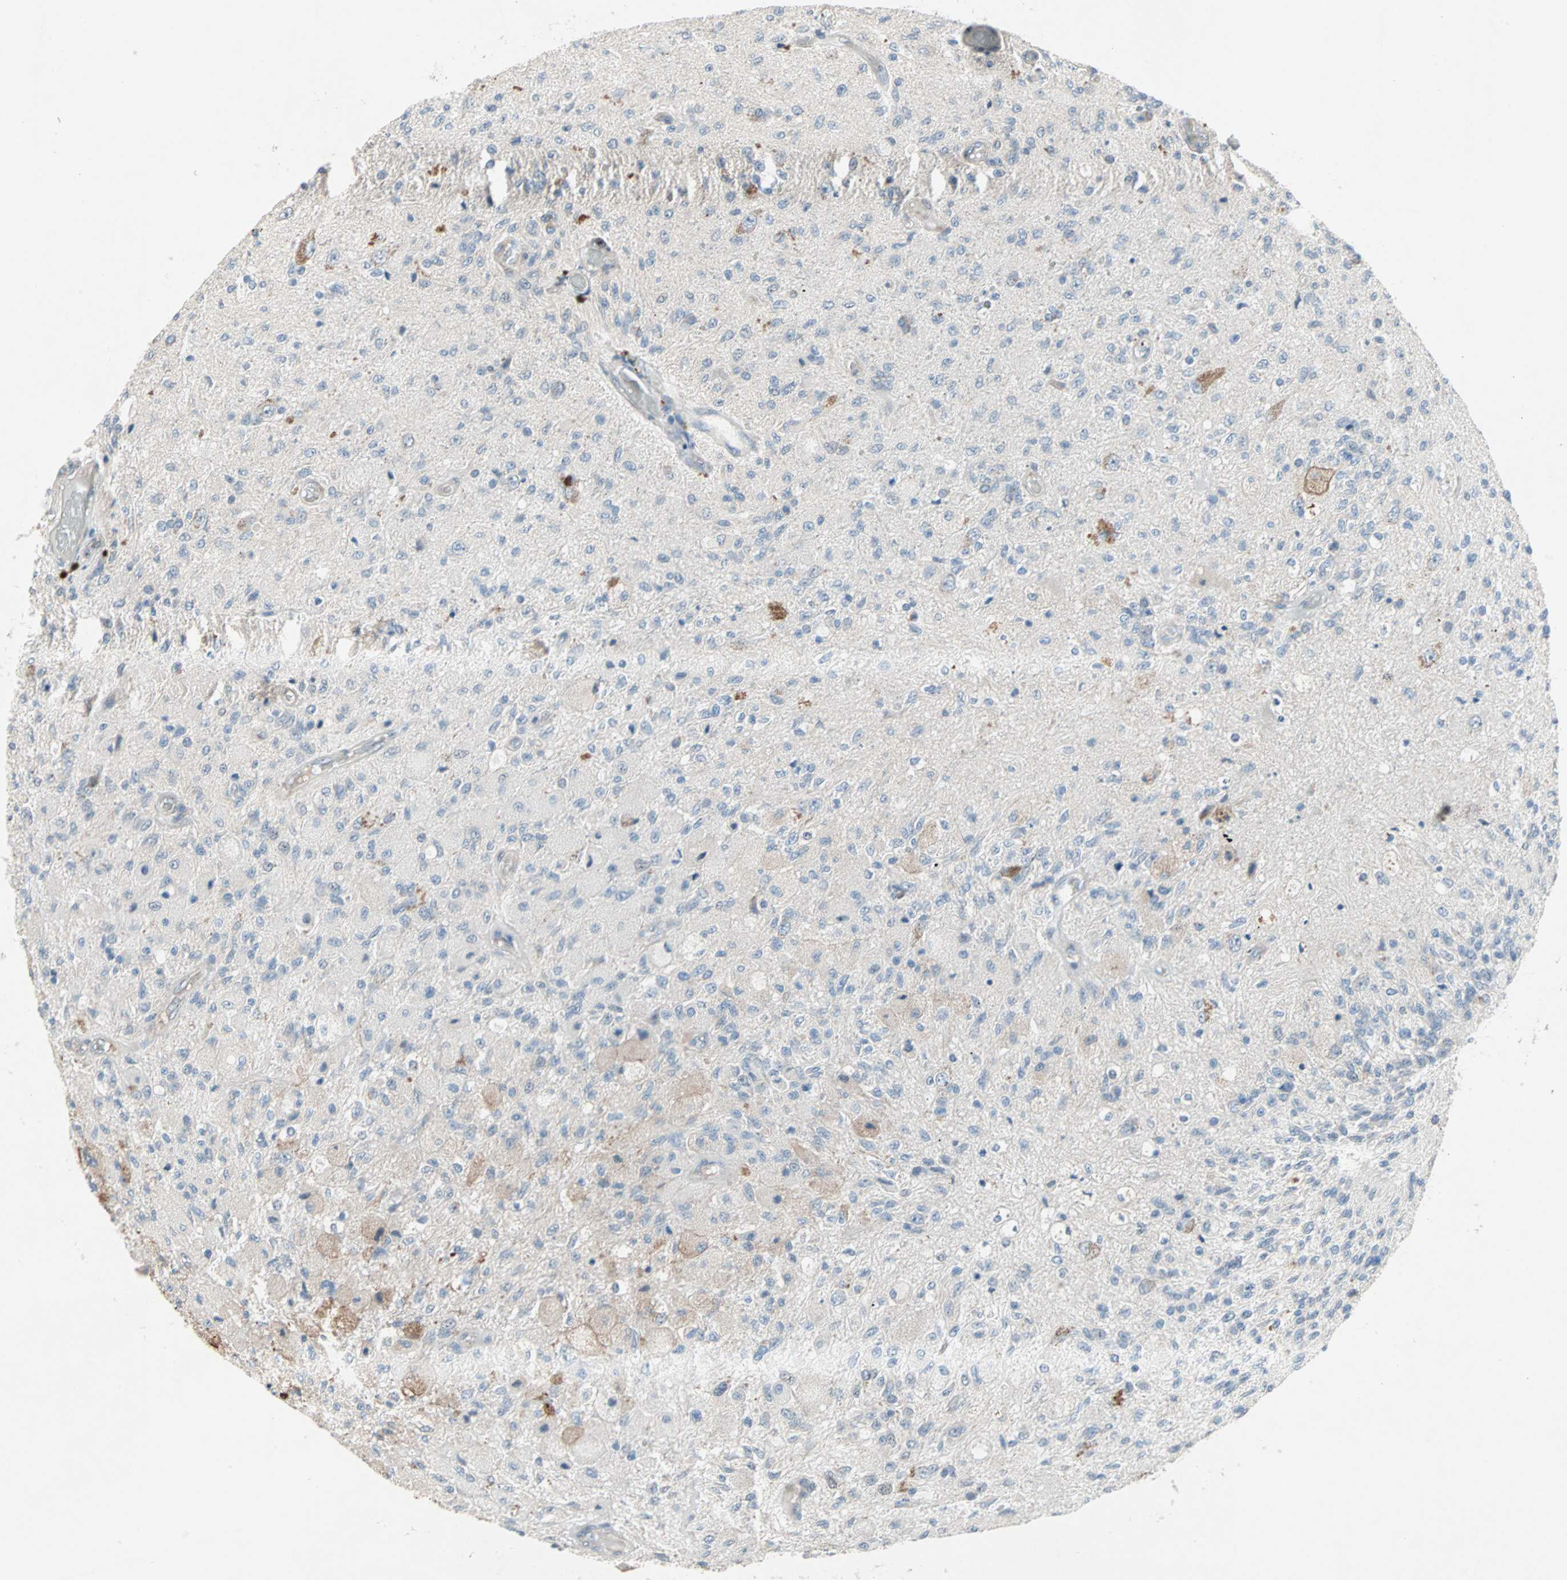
{"staining": {"intensity": "negative", "quantity": "none", "location": "none"}, "tissue": "glioma", "cell_type": "Tumor cells", "image_type": "cancer", "snomed": [{"axis": "morphology", "description": "Normal tissue, NOS"}, {"axis": "morphology", "description": "Glioma, malignant, High grade"}, {"axis": "topography", "description": "Cerebral cortex"}], "caption": "High power microscopy micrograph of an immunohistochemistry (IHC) image of malignant high-grade glioma, revealing no significant staining in tumor cells. The staining was performed using DAB (3,3'-diaminobenzidine) to visualize the protein expression in brown, while the nuclei were stained in blue with hematoxylin (Magnification: 20x).", "gene": "CAND2", "patient": {"sex": "male", "age": 77}}